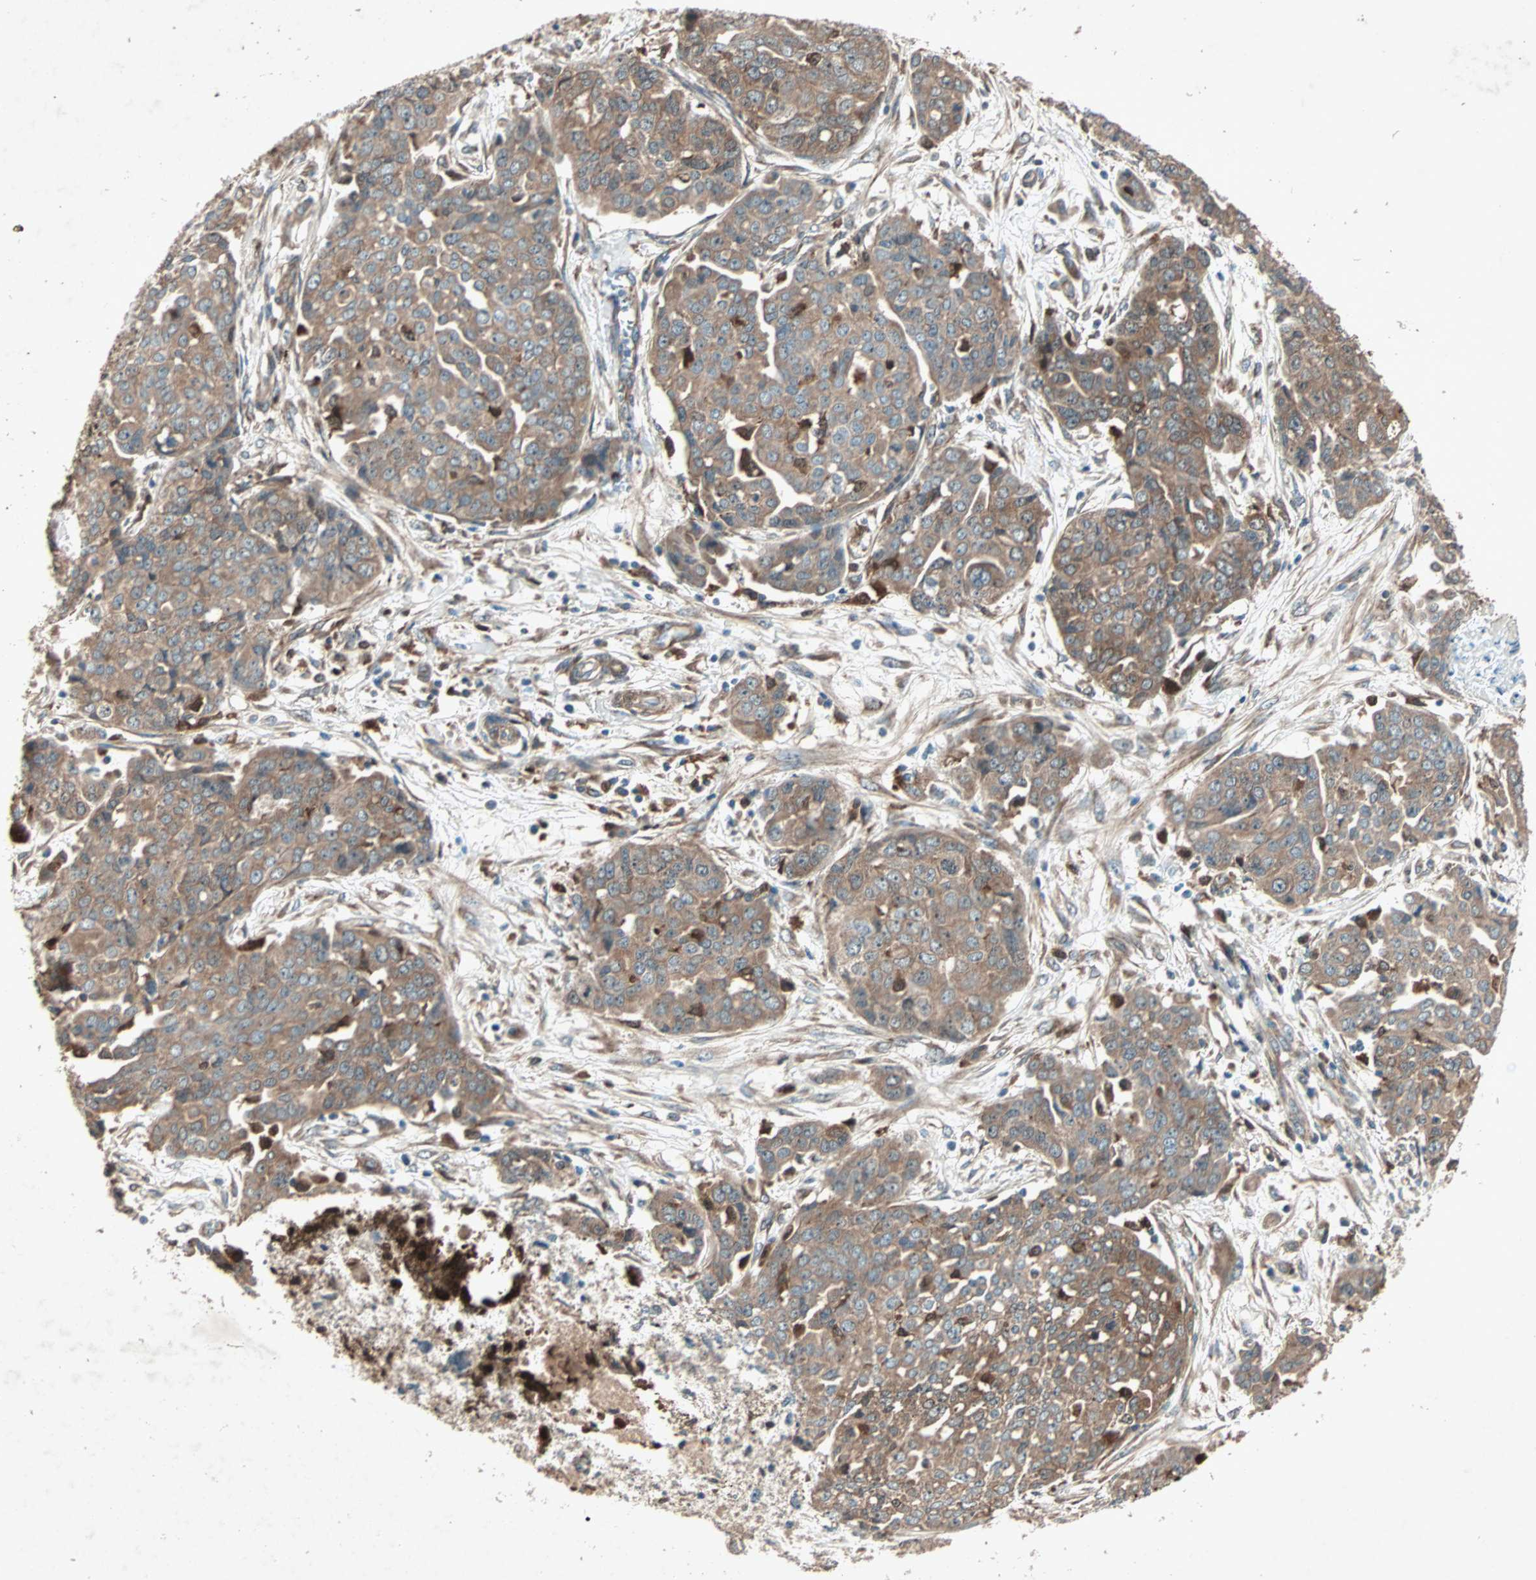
{"staining": {"intensity": "weak", "quantity": ">75%", "location": "cytoplasmic/membranous"}, "tissue": "ovarian cancer", "cell_type": "Tumor cells", "image_type": "cancer", "snomed": [{"axis": "morphology", "description": "Cystadenocarcinoma, serous, NOS"}, {"axis": "topography", "description": "Soft tissue"}, {"axis": "topography", "description": "Ovary"}], "caption": "The micrograph shows staining of serous cystadenocarcinoma (ovarian), revealing weak cytoplasmic/membranous protein positivity (brown color) within tumor cells.", "gene": "SDSL", "patient": {"sex": "female", "age": 57}}